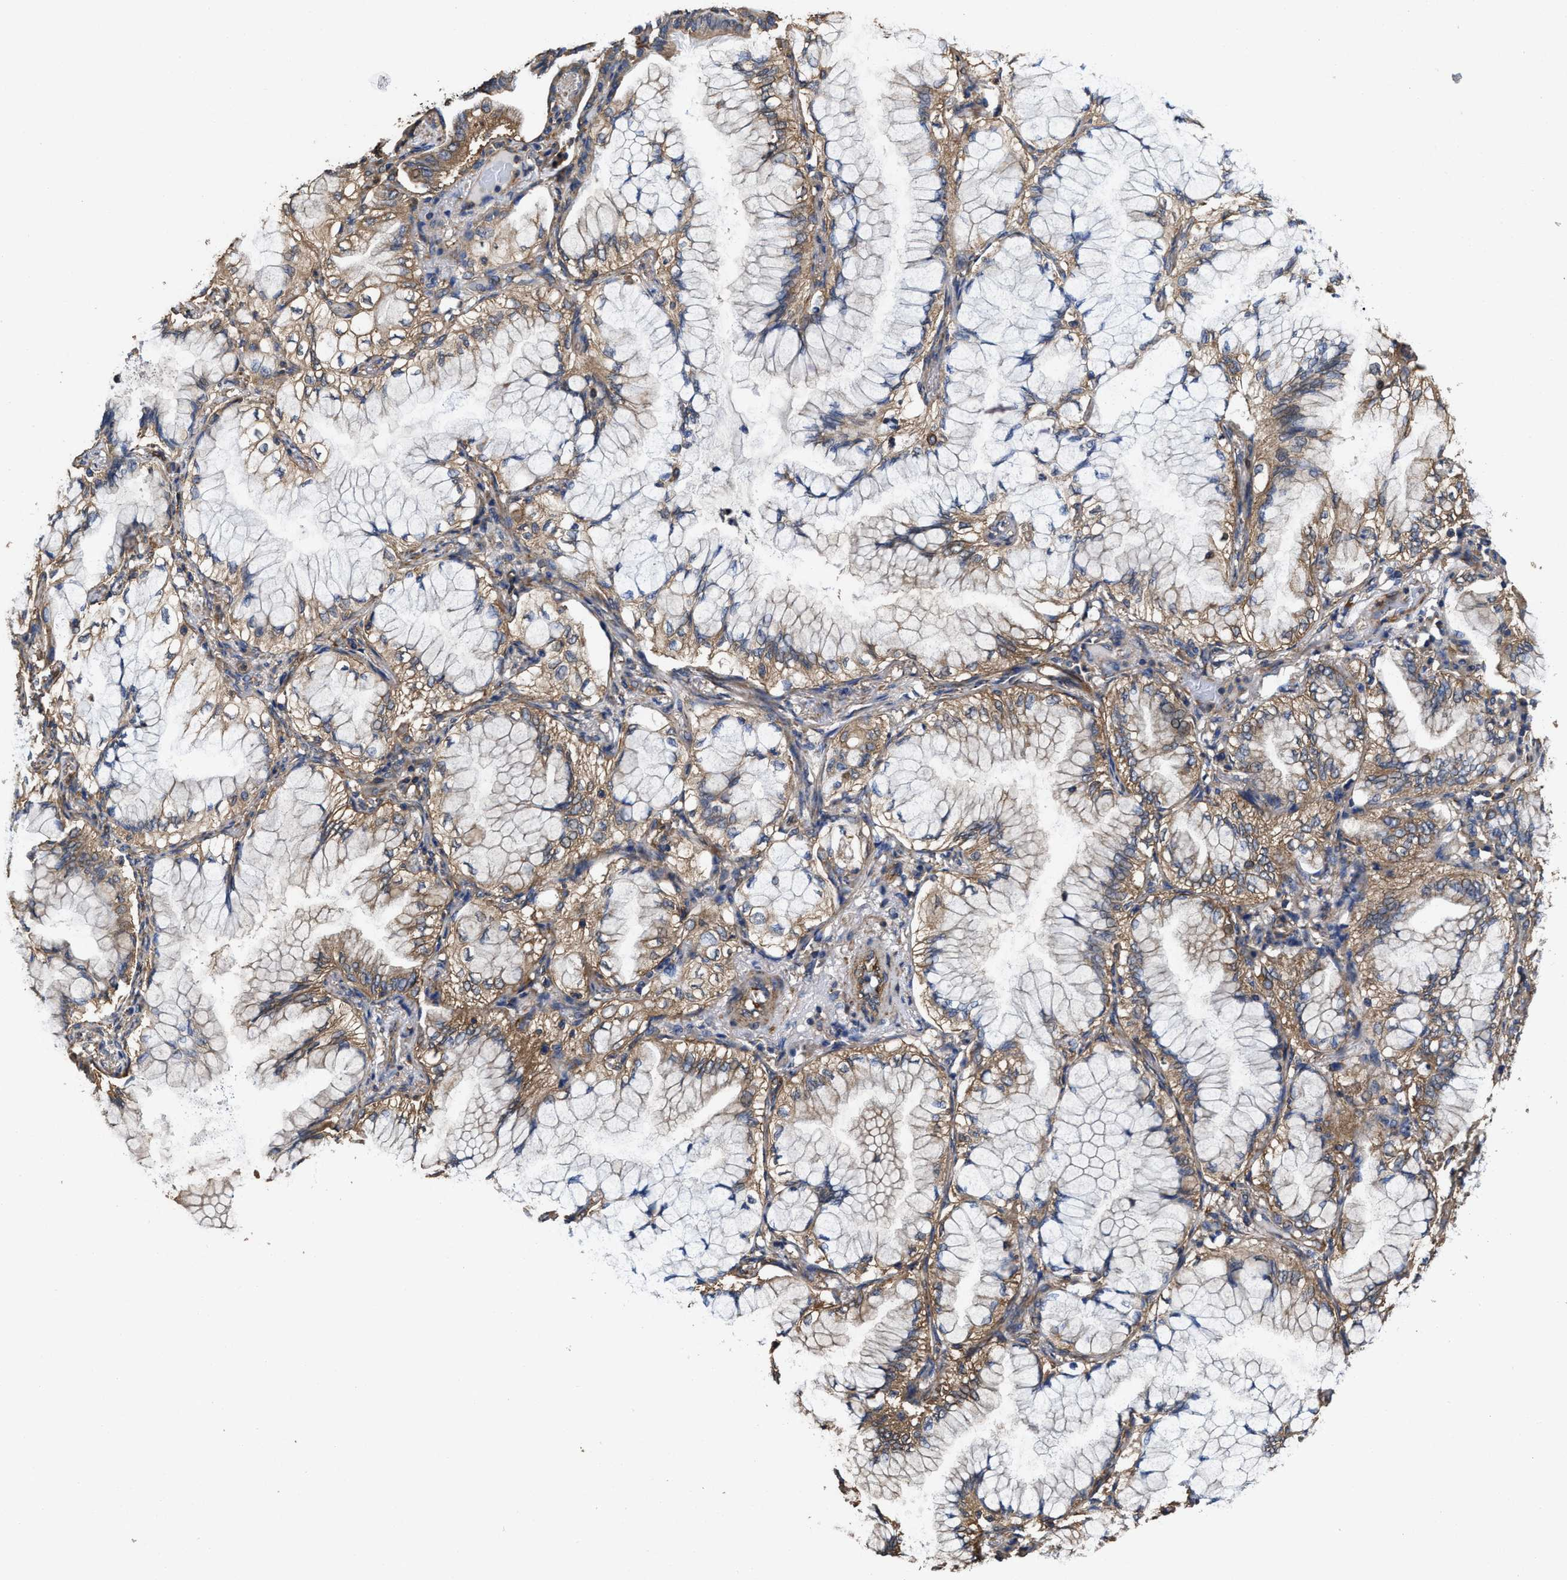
{"staining": {"intensity": "moderate", "quantity": ">75%", "location": "cytoplasmic/membranous"}, "tissue": "lung cancer", "cell_type": "Tumor cells", "image_type": "cancer", "snomed": [{"axis": "morphology", "description": "Adenocarcinoma, NOS"}, {"axis": "topography", "description": "Lung"}], "caption": "An immunohistochemistry (IHC) image of tumor tissue is shown. Protein staining in brown highlights moderate cytoplasmic/membranous positivity in lung adenocarcinoma within tumor cells. The protein is stained brown, and the nuclei are stained in blue (DAB (3,3'-diaminobenzidine) IHC with brightfield microscopy, high magnification).", "gene": "SFXN4", "patient": {"sex": "female", "age": 70}}